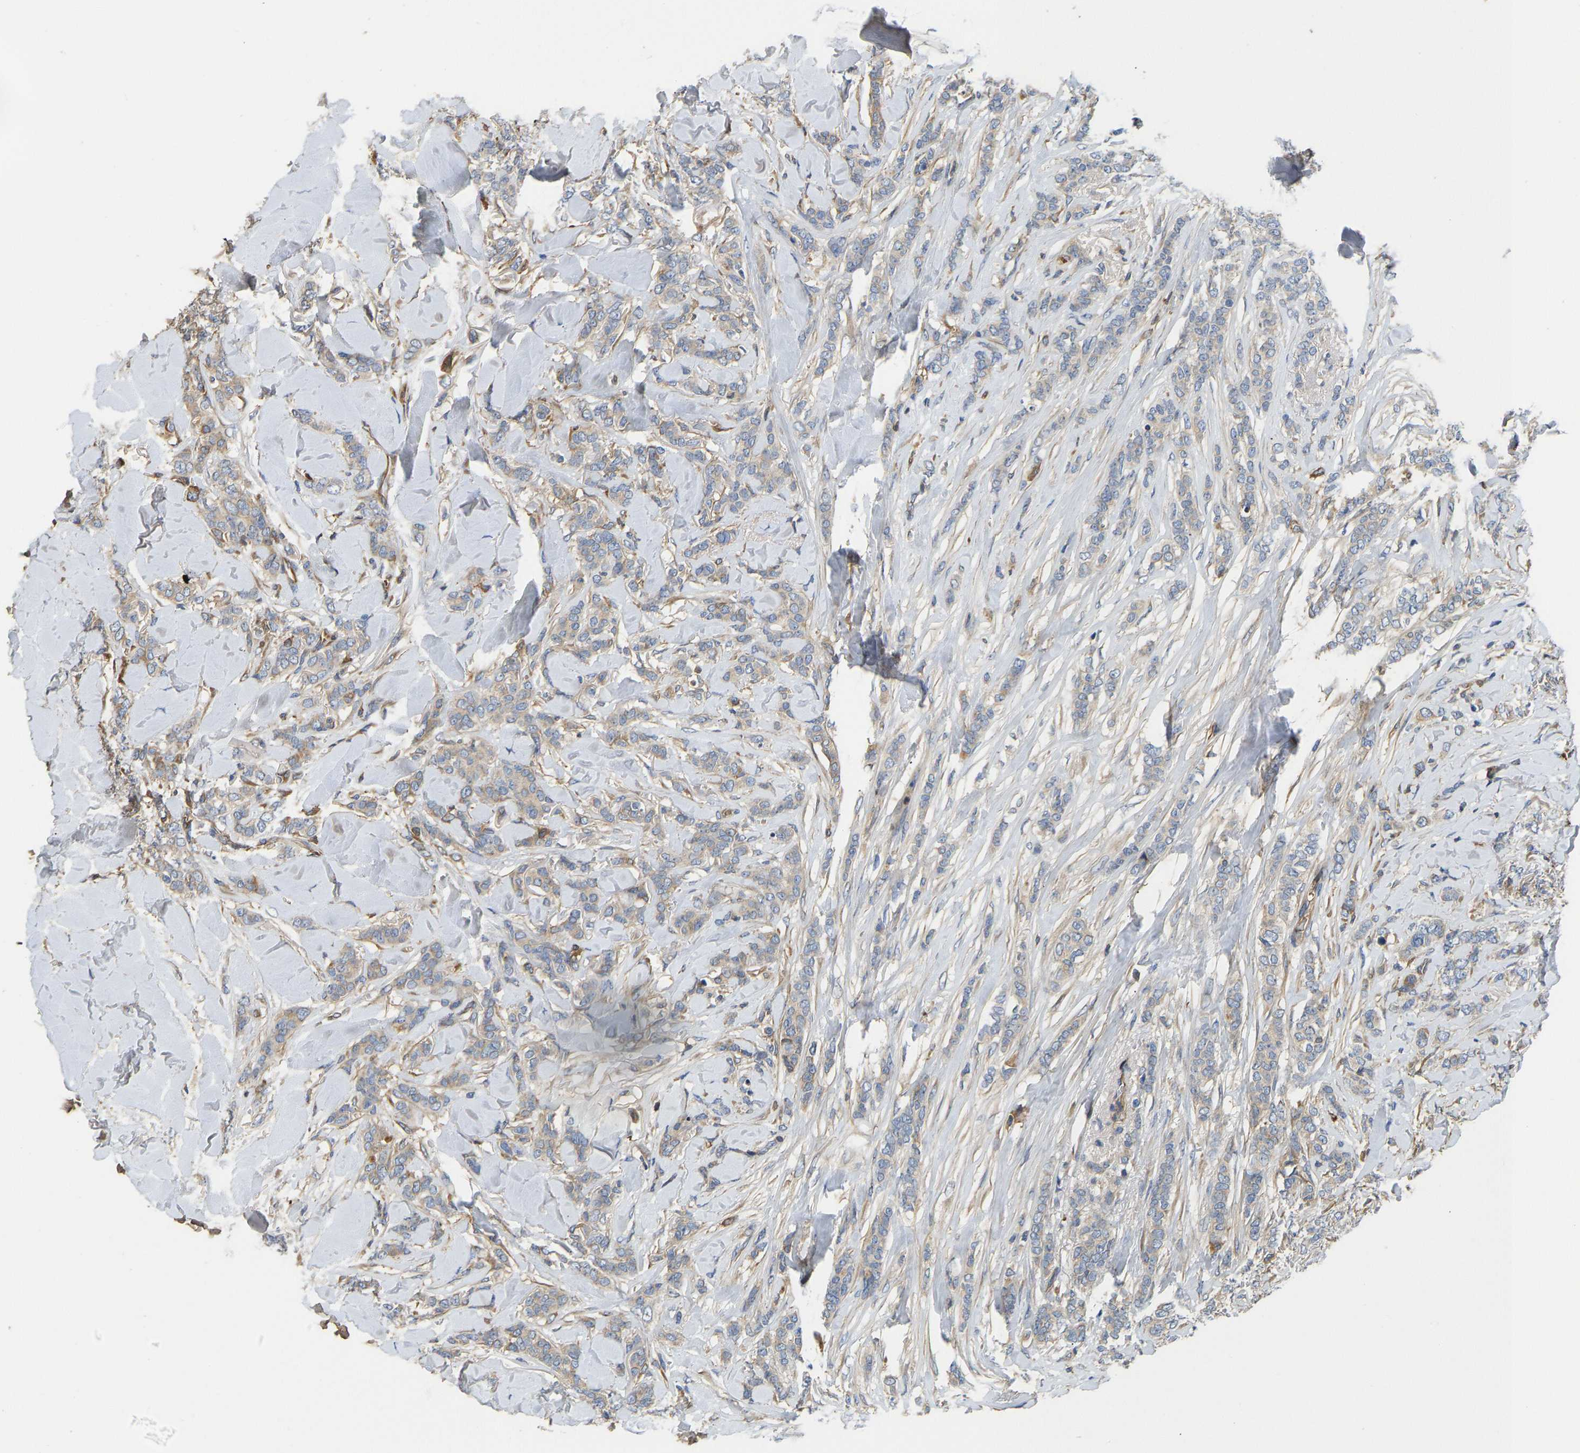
{"staining": {"intensity": "weak", "quantity": "<25%", "location": "cytoplasmic/membranous"}, "tissue": "breast cancer", "cell_type": "Tumor cells", "image_type": "cancer", "snomed": [{"axis": "morphology", "description": "Lobular carcinoma"}, {"axis": "topography", "description": "Skin"}, {"axis": "topography", "description": "Breast"}], "caption": "Immunohistochemistry photomicrograph of breast cancer (lobular carcinoma) stained for a protein (brown), which shows no positivity in tumor cells.", "gene": "VCPKMT", "patient": {"sex": "female", "age": 46}}